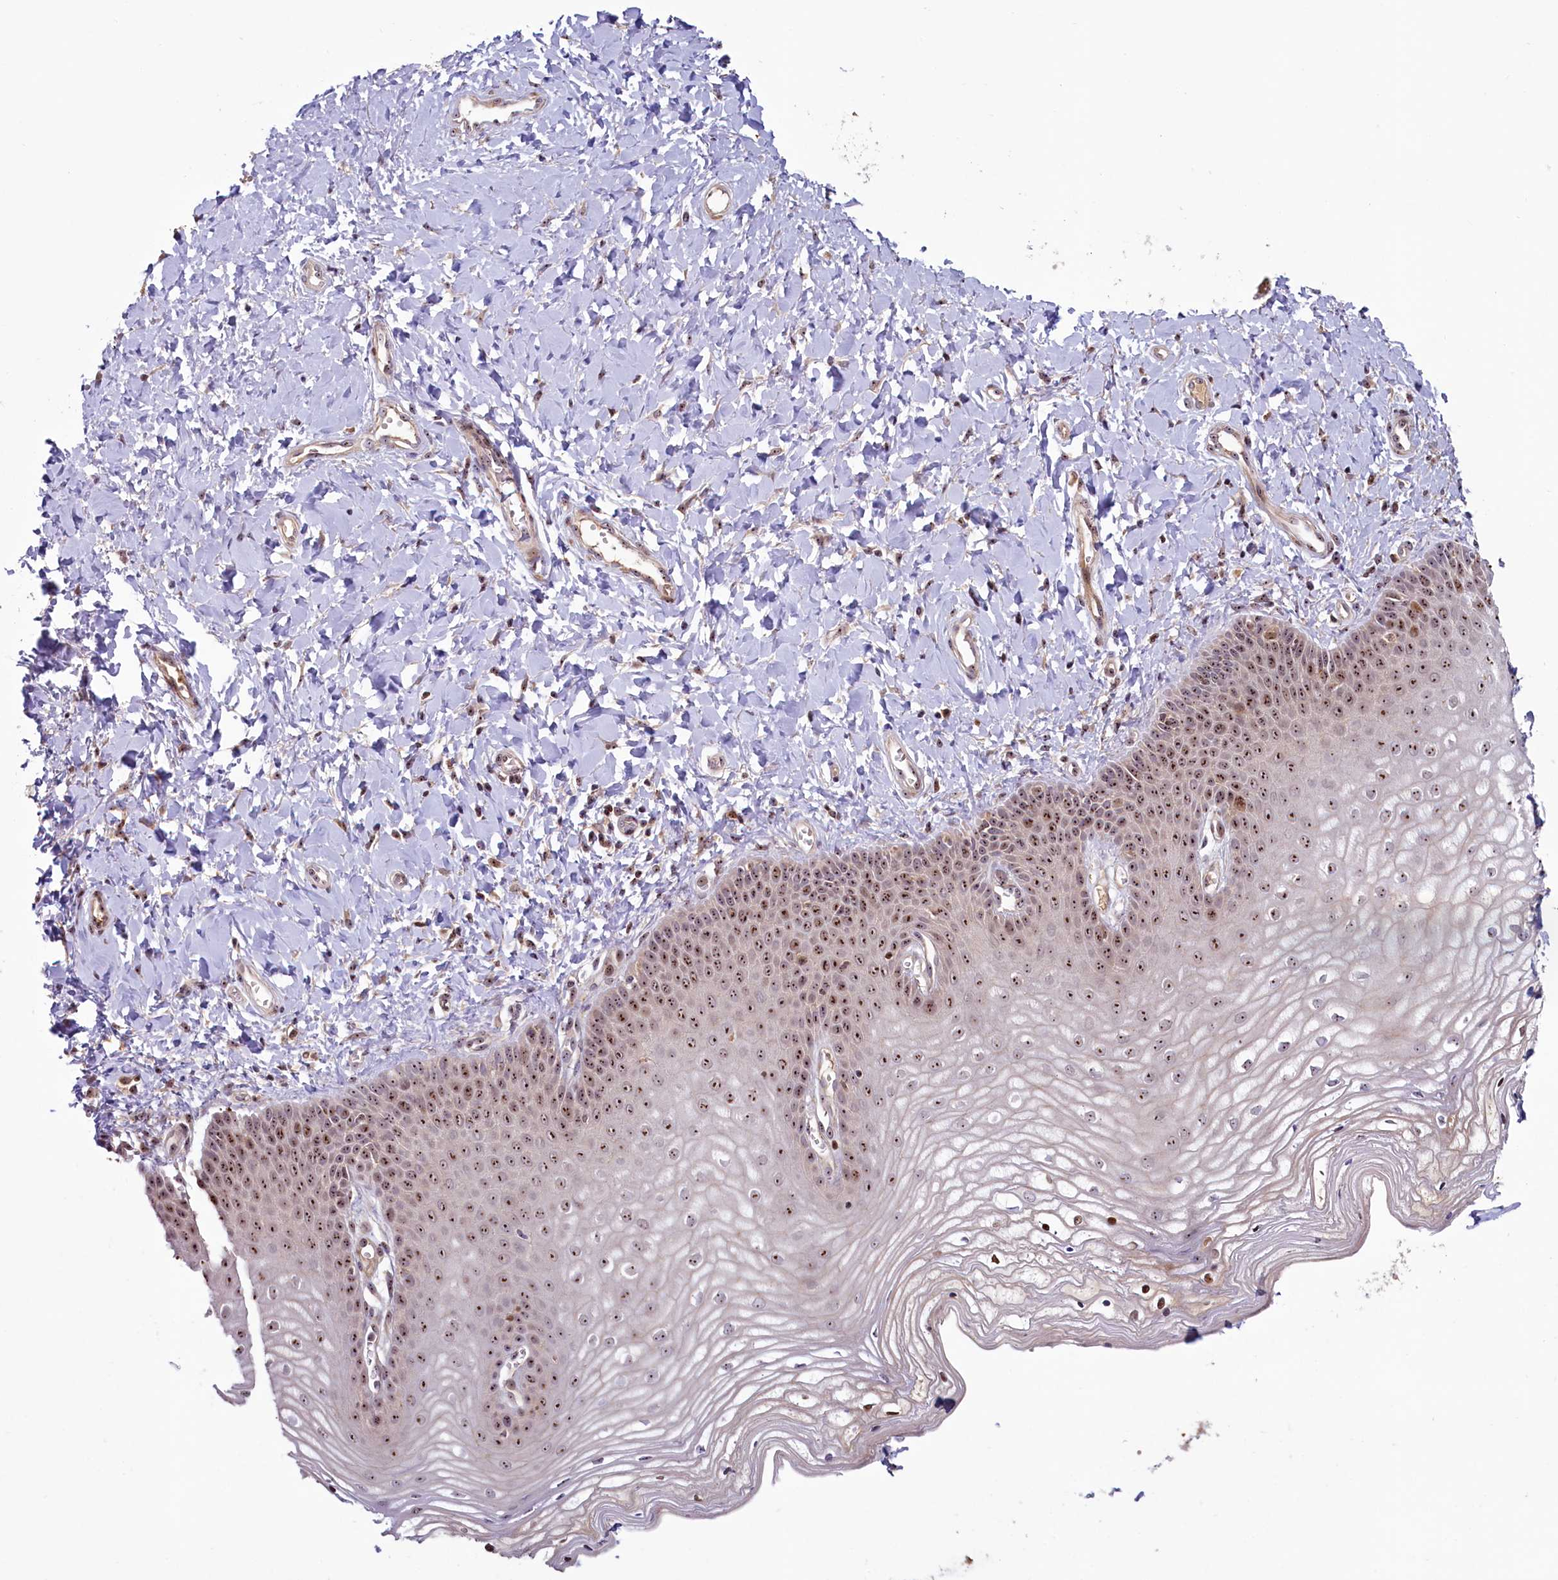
{"staining": {"intensity": "moderate", "quantity": ">75%", "location": "nuclear"}, "tissue": "vagina", "cell_type": "Squamous epithelial cells", "image_type": "normal", "snomed": [{"axis": "morphology", "description": "Normal tissue, NOS"}, {"axis": "topography", "description": "Vagina"}, {"axis": "topography", "description": "Cervix"}], "caption": "Immunohistochemistry (IHC) photomicrograph of benign human vagina stained for a protein (brown), which reveals medium levels of moderate nuclear positivity in about >75% of squamous epithelial cells.", "gene": "TCOF1", "patient": {"sex": "female", "age": 40}}